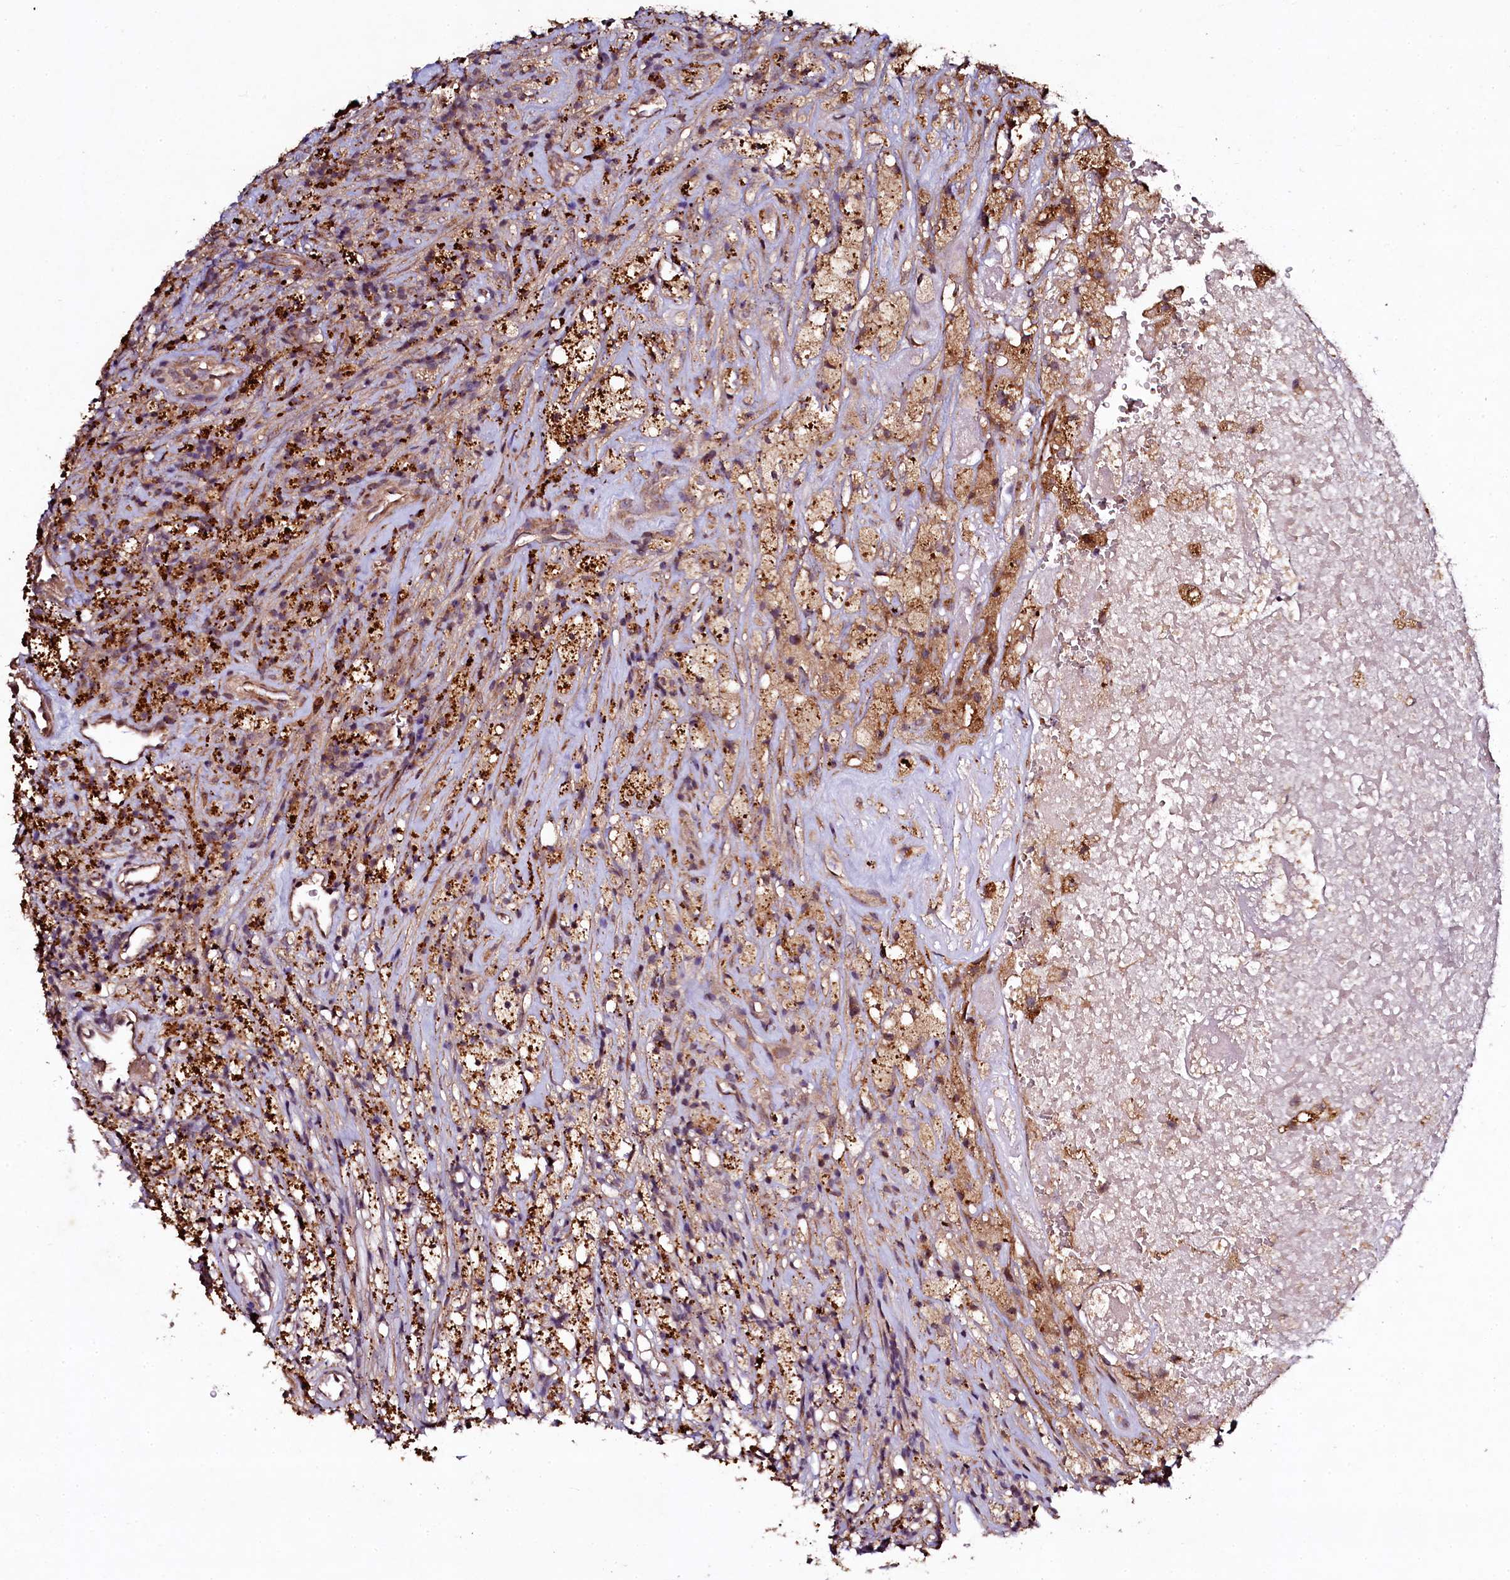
{"staining": {"intensity": "moderate", "quantity": "<25%", "location": "cytoplasmic/membranous"}, "tissue": "glioma", "cell_type": "Tumor cells", "image_type": "cancer", "snomed": [{"axis": "morphology", "description": "Glioma, malignant, High grade"}, {"axis": "topography", "description": "Brain"}], "caption": "An image of human glioma stained for a protein demonstrates moderate cytoplasmic/membranous brown staining in tumor cells.", "gene": "SEC24C", "patient": {"sex": "male", "age": 69}}